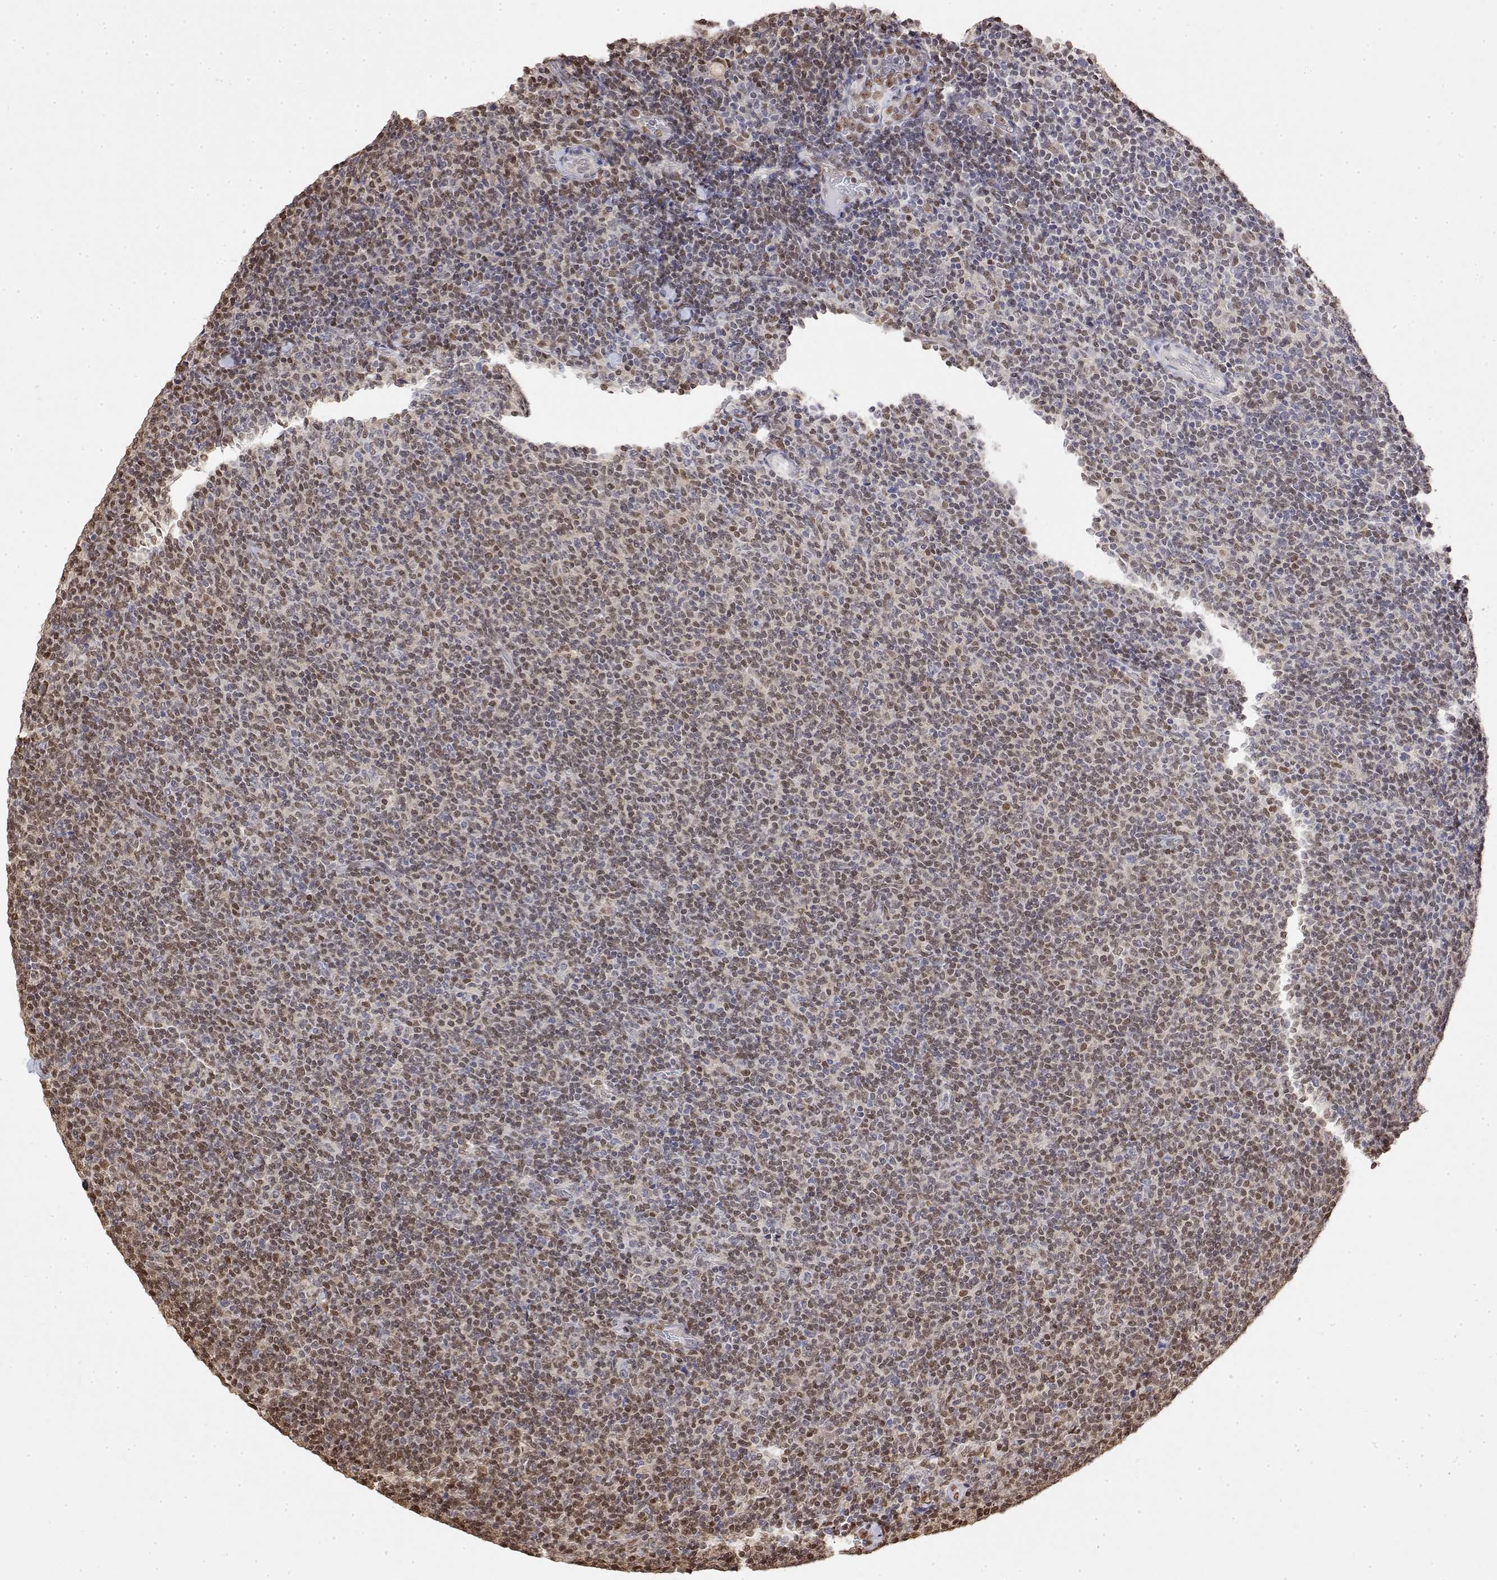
{"staining": {"intensity": "moderate", "quantity": "25%-75%", "location": "nuclear"}, "tissue": "lymphoma", "cell_type": "Tumor cells", "image_type": "cancer", "snomed": [{"axis": "morphology", "description": "Malignant lymphoma, non-Hodgkin's type, Low grade"}, {"axis": "topography", "description": "Lymph node"}], "caption": "Protein analysis of malignant lymphoma, non-Hodgkin's type (low-grade) tissue demonstrates moderate nuclear positivity in approximately 25%-75% of tumor cells. (DAB (3,3'-diaminobenzidine) = brown stain, brightfield microscopy at high magnification).", "gene": "TPI1", "patient": {"sex": "male", "age": 52}}